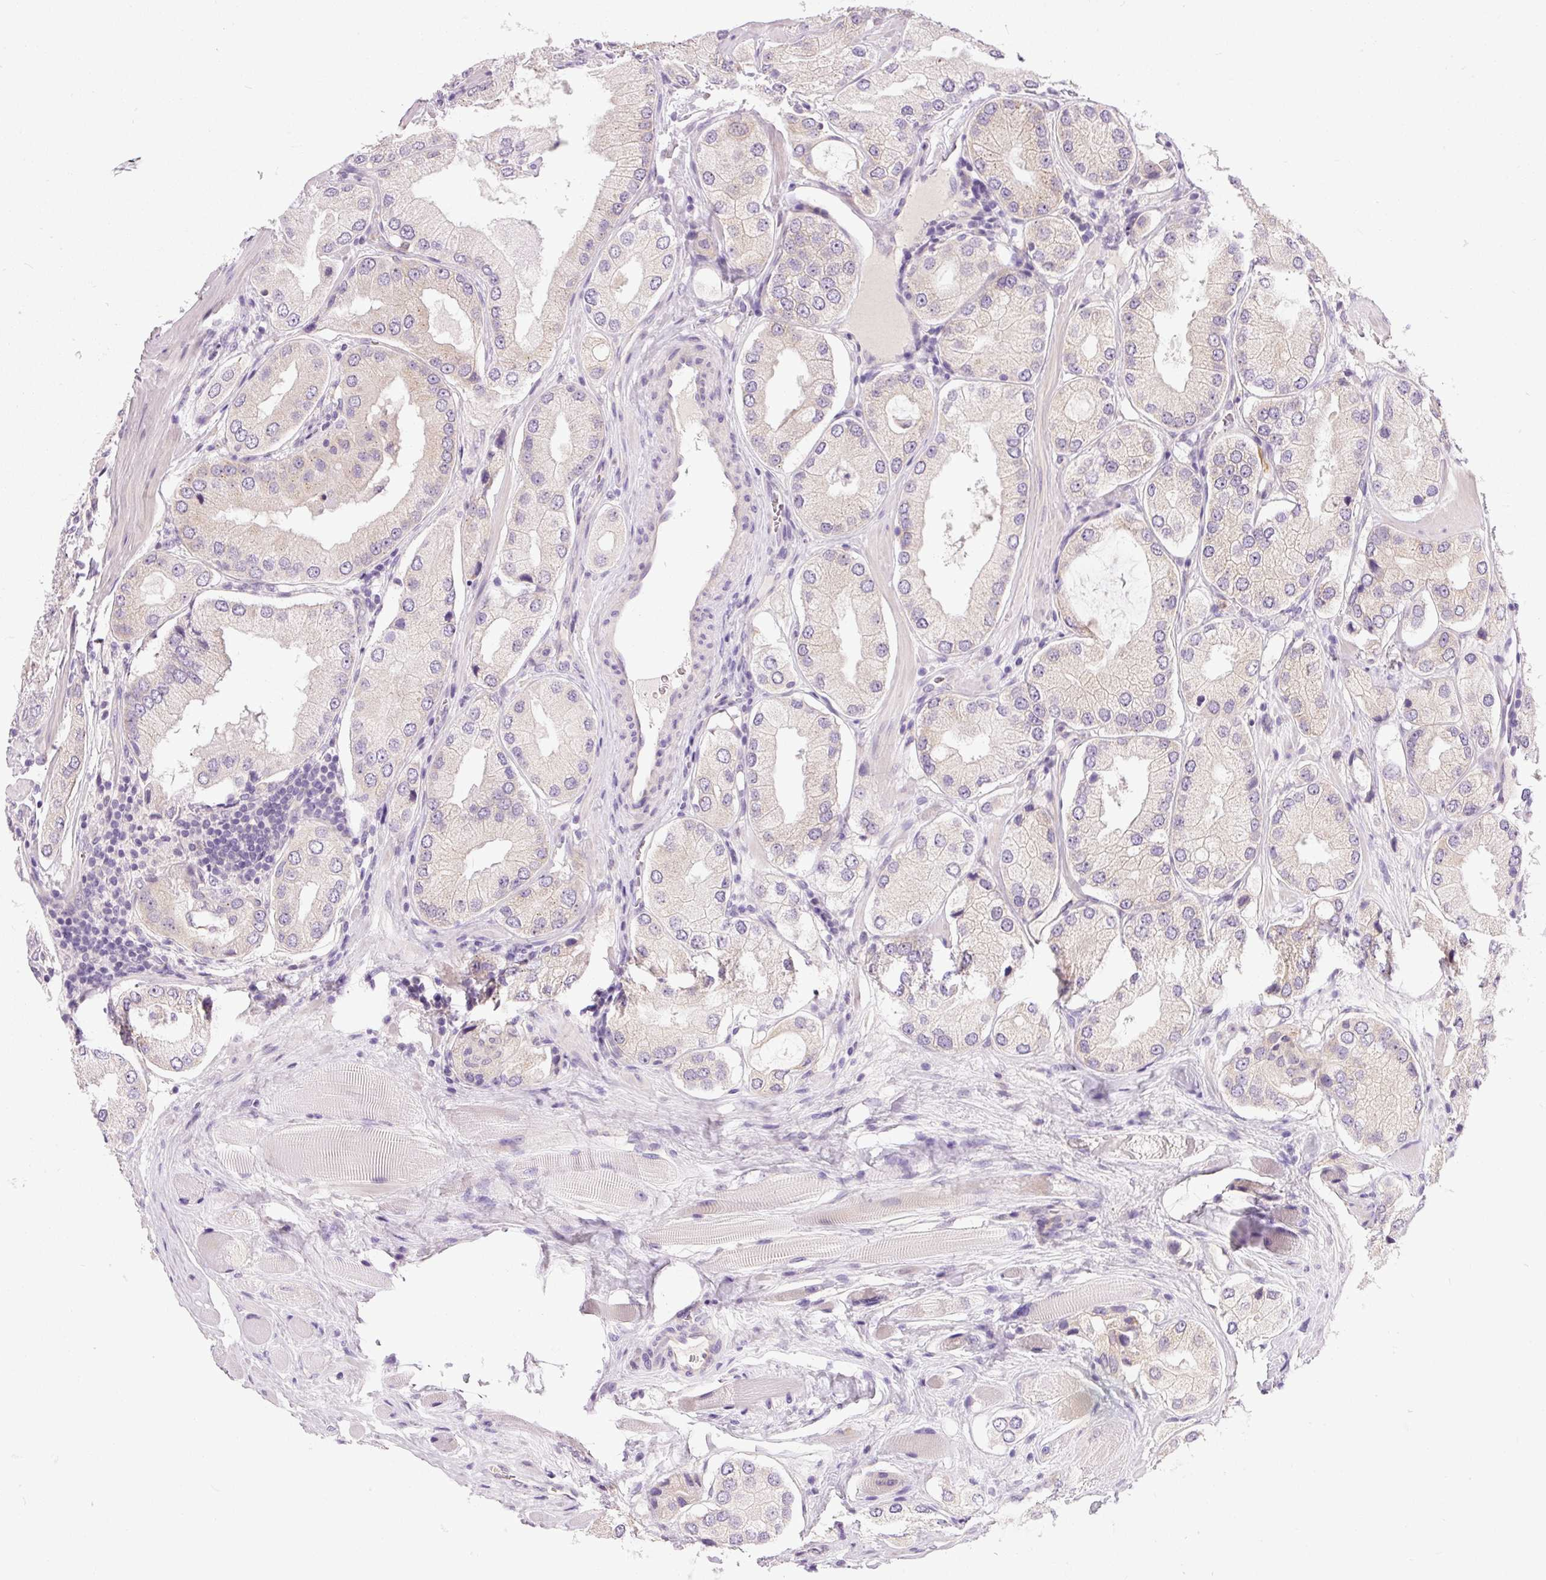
{"staining": {"intensity": "weak", "quantity": "<25%", "location": "cytoplasmic/membranous"}, "tissue": "prostate cancer", "cell_type": "Tumor cells", "image_type": "cancer", "snomed": [{"axis": "morphology", "description": "Adenocarcinoma, Low grade"}, {"axis": "topography", "description": "Prostate"}], "caption": "Immunohistochemistry (IHC) of human prostate cancer (low-grade adenocarcinoma) reveals no staining in tumor cells. (Immunohistochemistry (IHC), brightfield microscopy, high magnification).", "gene": "PNPLA5", "patient": {"sex": "male", "age": 42}}